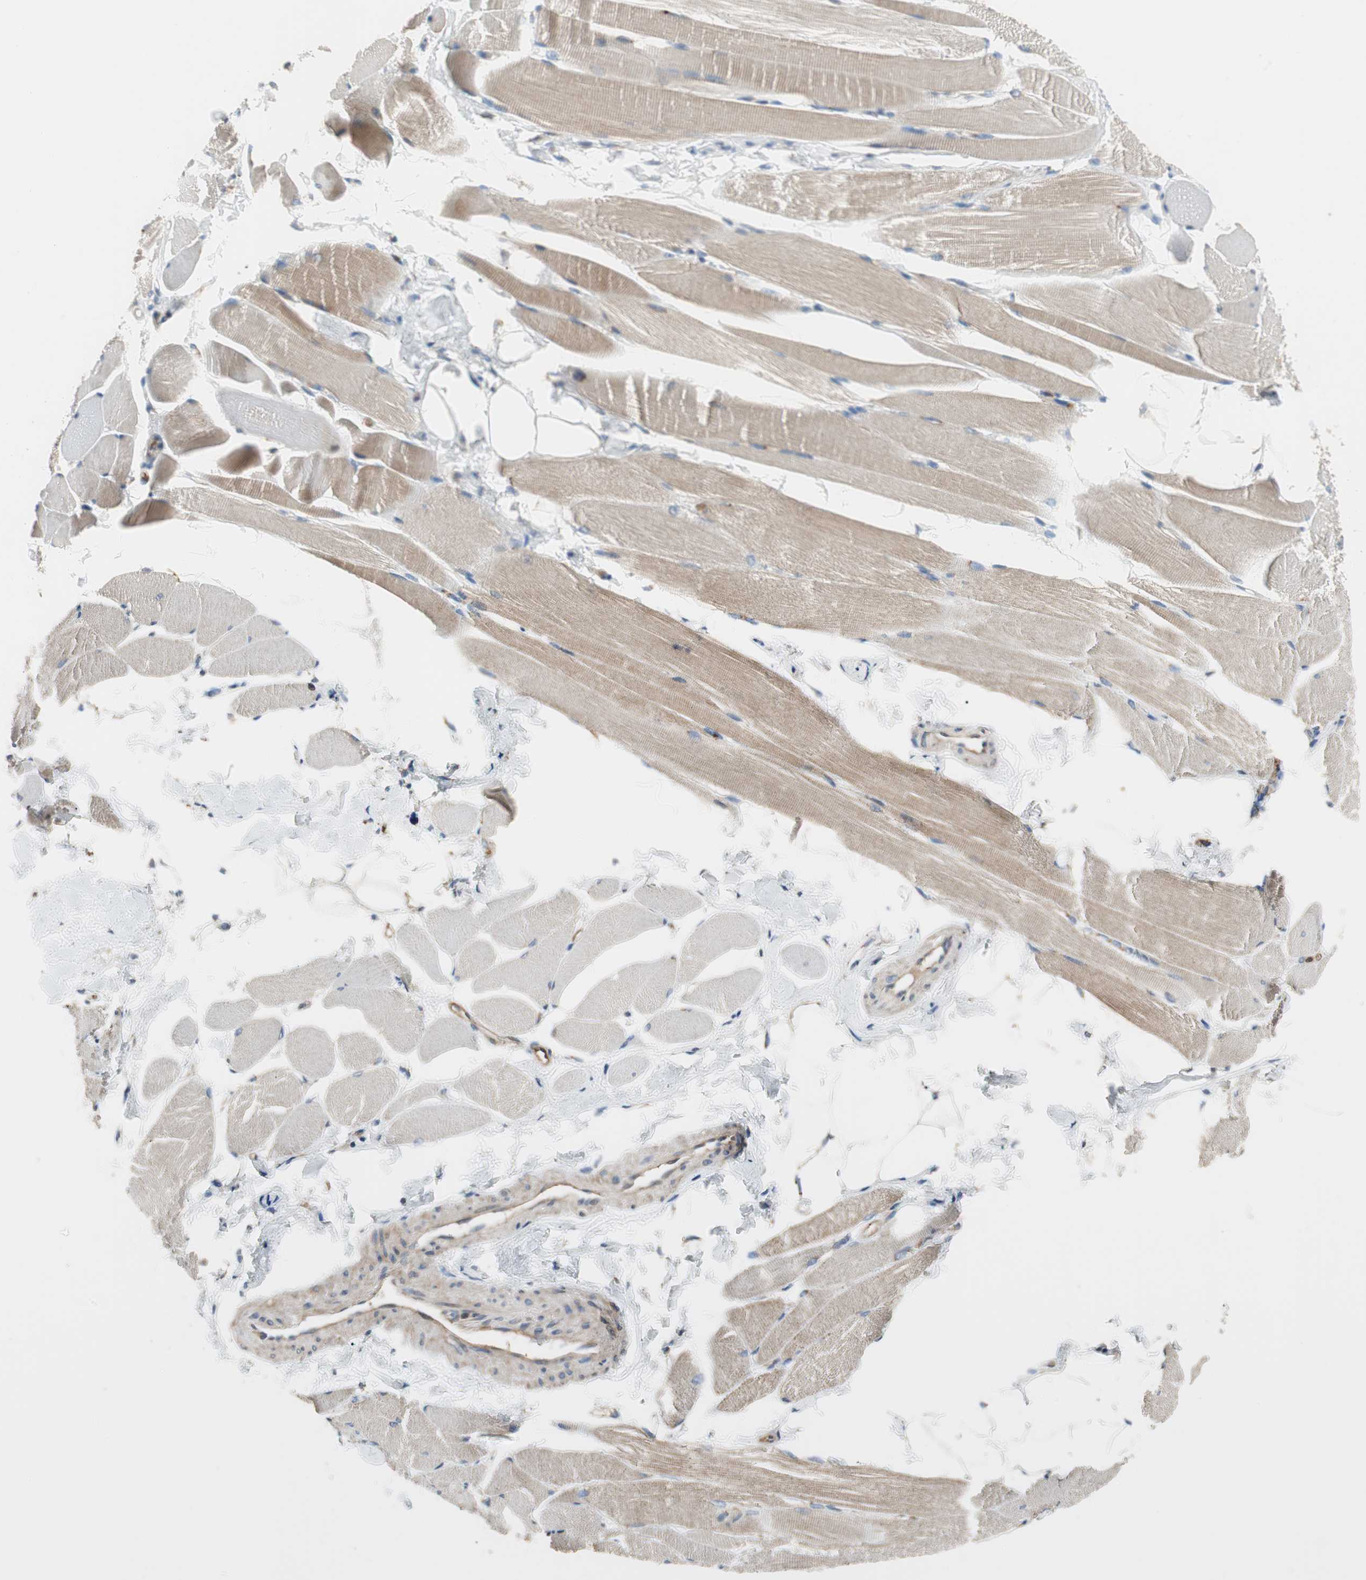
{"staining": {"intensity": "weak", "quantity": "25%-75%", "location": "cytoplasmic/membranous"}, "tissue": "skeletal muscle", "cell_type": "Myocytes", "image_type": "normal", "snomed": [{"axis": "morphology", "description": "Normal tissue, NOS"}, {"axis": "topography", "description": "Skeletal muscle"}, {"axis": "topography", "description": "Peripheral nerve tissue"}], "caption": "Protein staining of unremarkable skeletal muscle demonstrates weak cytoplasmic/membranous staining in about 25%-75% of myocytes. The staining was performed using DAB (3,3'-diaminobenzidine) to visualize the protein expression in brown, while the nuclei were stained in blue with hematoxylin (Magnification: 20x).", "gene": "ALPL", "patient": {"sex": "female", "age": 84}}